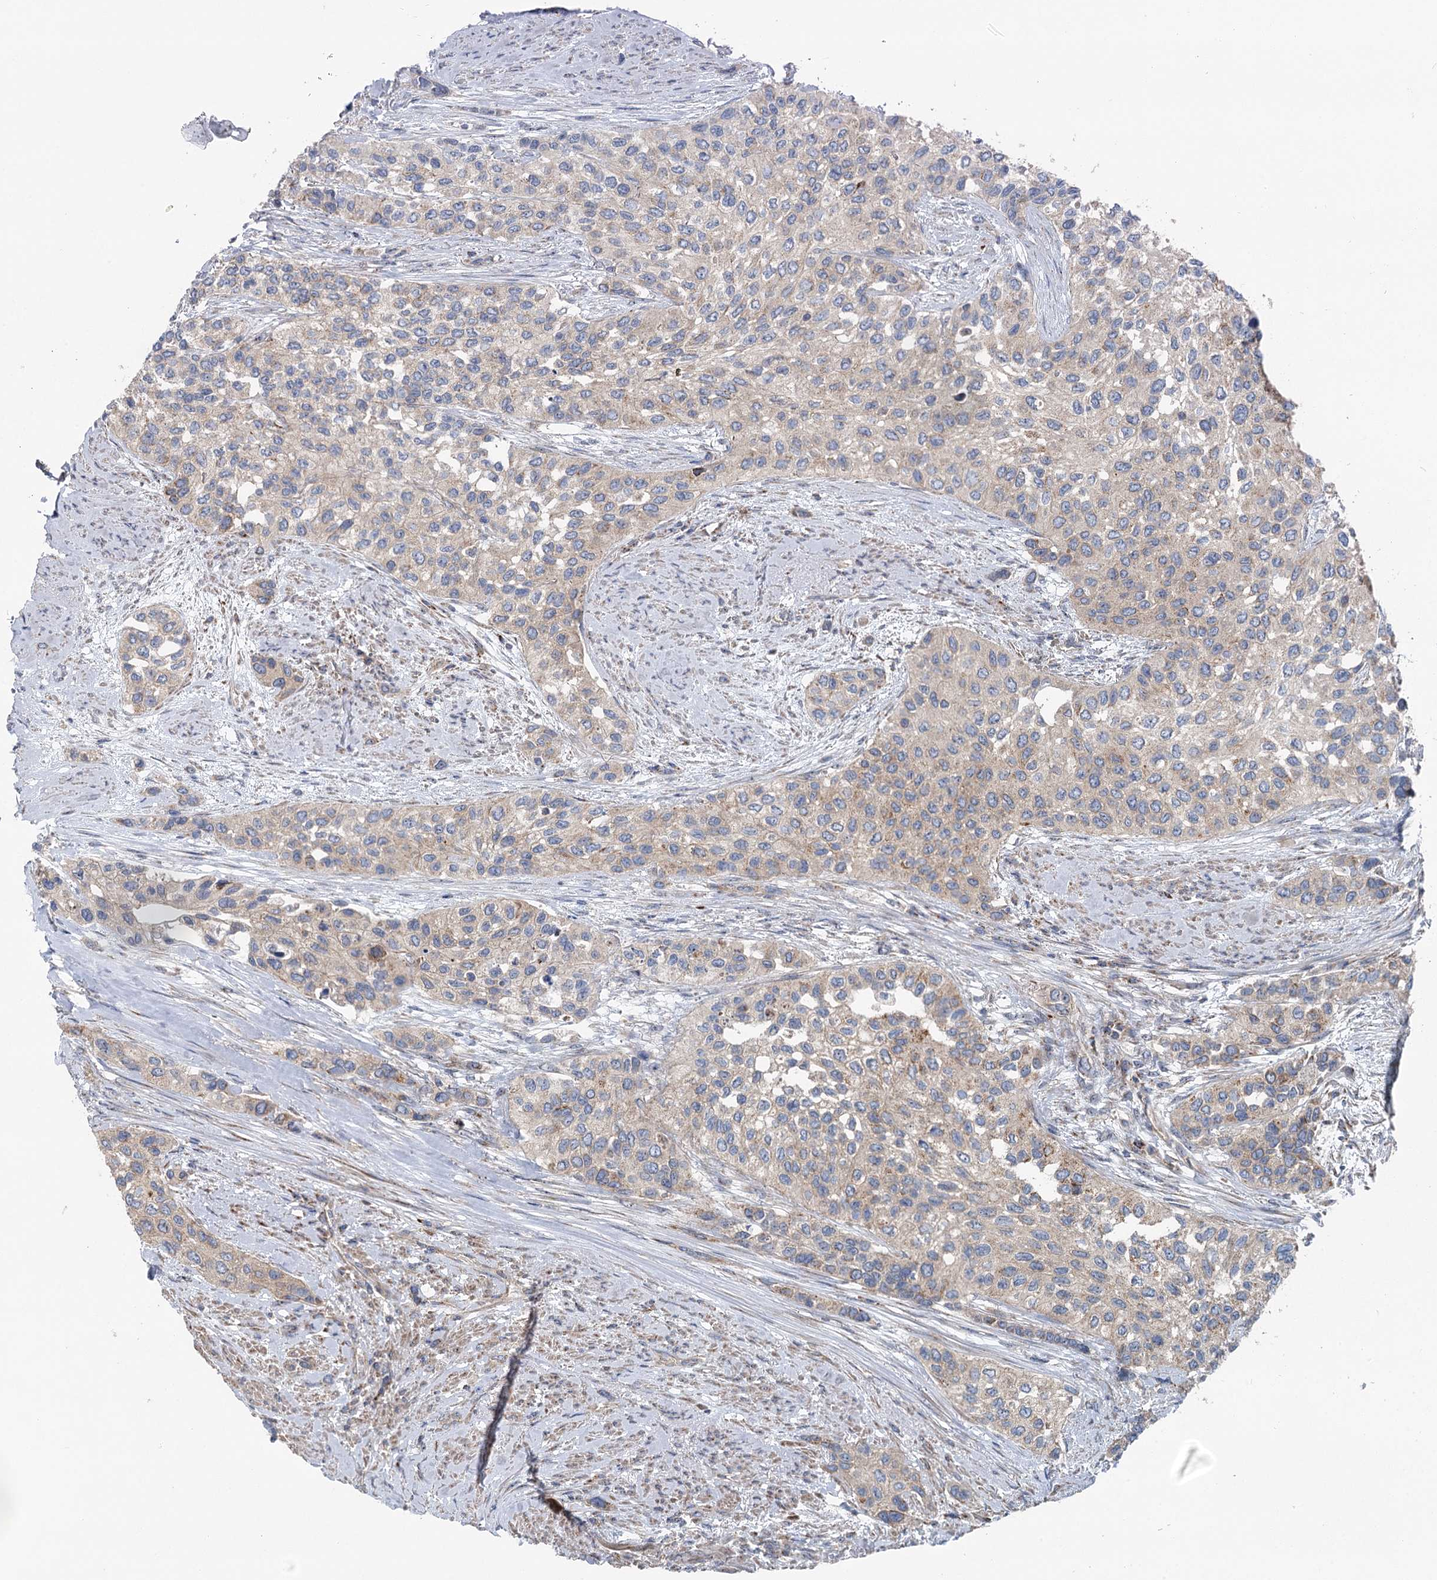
{"staining": {"intensity": "weak", "quantity": "25%-75%", "location": "cytoplasmic/membranous"}, "tissue": "urothelial cancer", "cell_type": "Tumor cells", "image_type": "cancer", "snomed": [{"axis": "morphology", "description": "Normal tissue, NOS"}, {"axis": "morphology", "description": "Urothelial carcinoma, High grade"}, {"axis": "topography", "description": "Vascular tissue"}, {"axis": "topography", "description": "Urinary bladder"}], "caption": "The histopathology image reveals a brown stain indicating the presence of a protein in the cytoplasmic/membranous of tumor cells in high-grade urothelial carcinoma. Ihc stains the protein of interest in brown and the nuclei are stained blue.", "gene": "MARK2", "patient": {"sex": "female", "age": 56}}